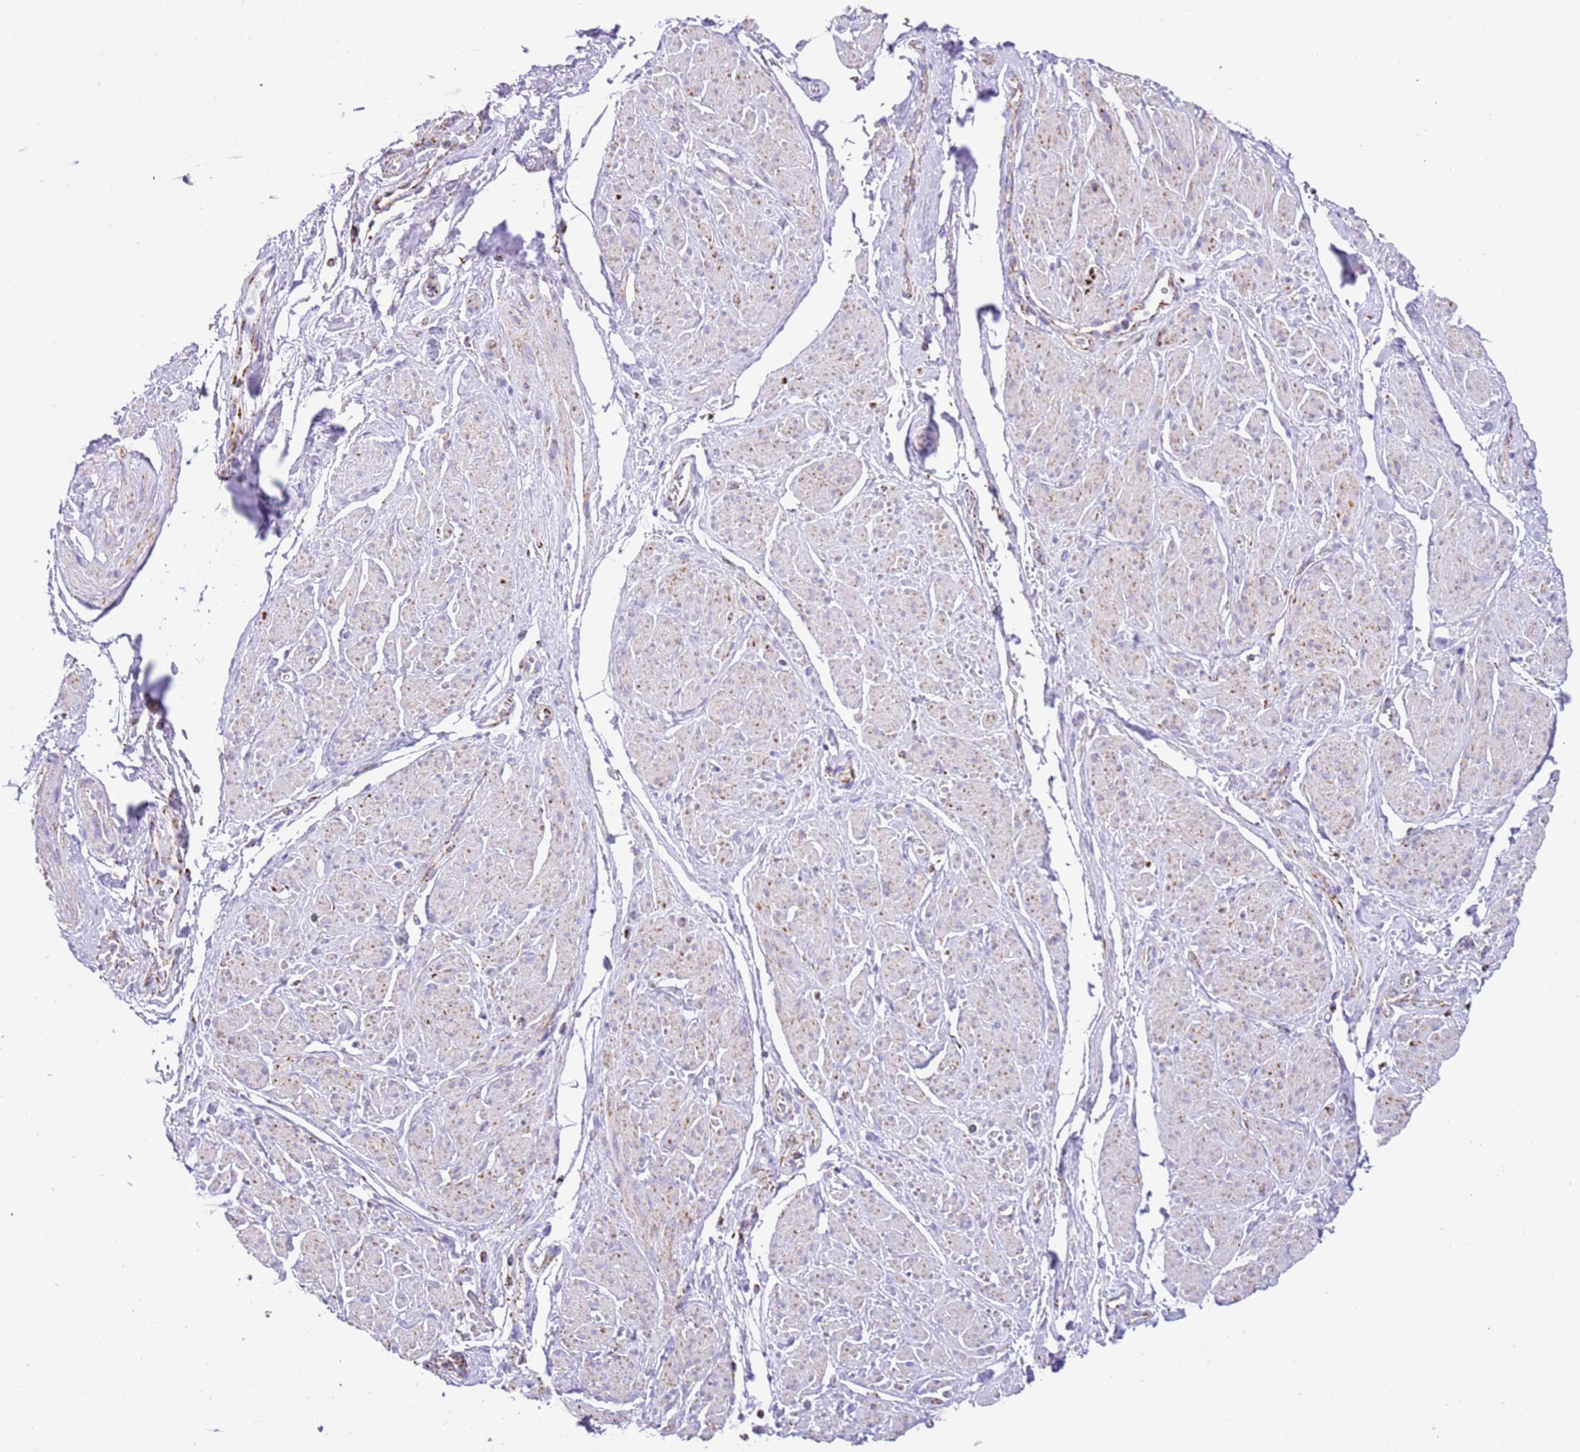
{"staining": {"intensity": "negative", "quantity": "none", "location": "none"}, "tissue": "smooth muscle", "cell_type": "Smooth muscle cells", "image_type": "normal", "snomed": [{"axis": "morphology", "description": "Normal tissue, NOS"}, {"axis": "topography", "description": "Smooth muscle"}, {"axis": "topography", "description": "Peripheral nerve tissue"}], "caption": "Micrograph shows no protein staining in smooth muscle cells of normal smooth muscle.", "gene": "SUCLG2", "patient": {"sex": "male", "age": 69}}